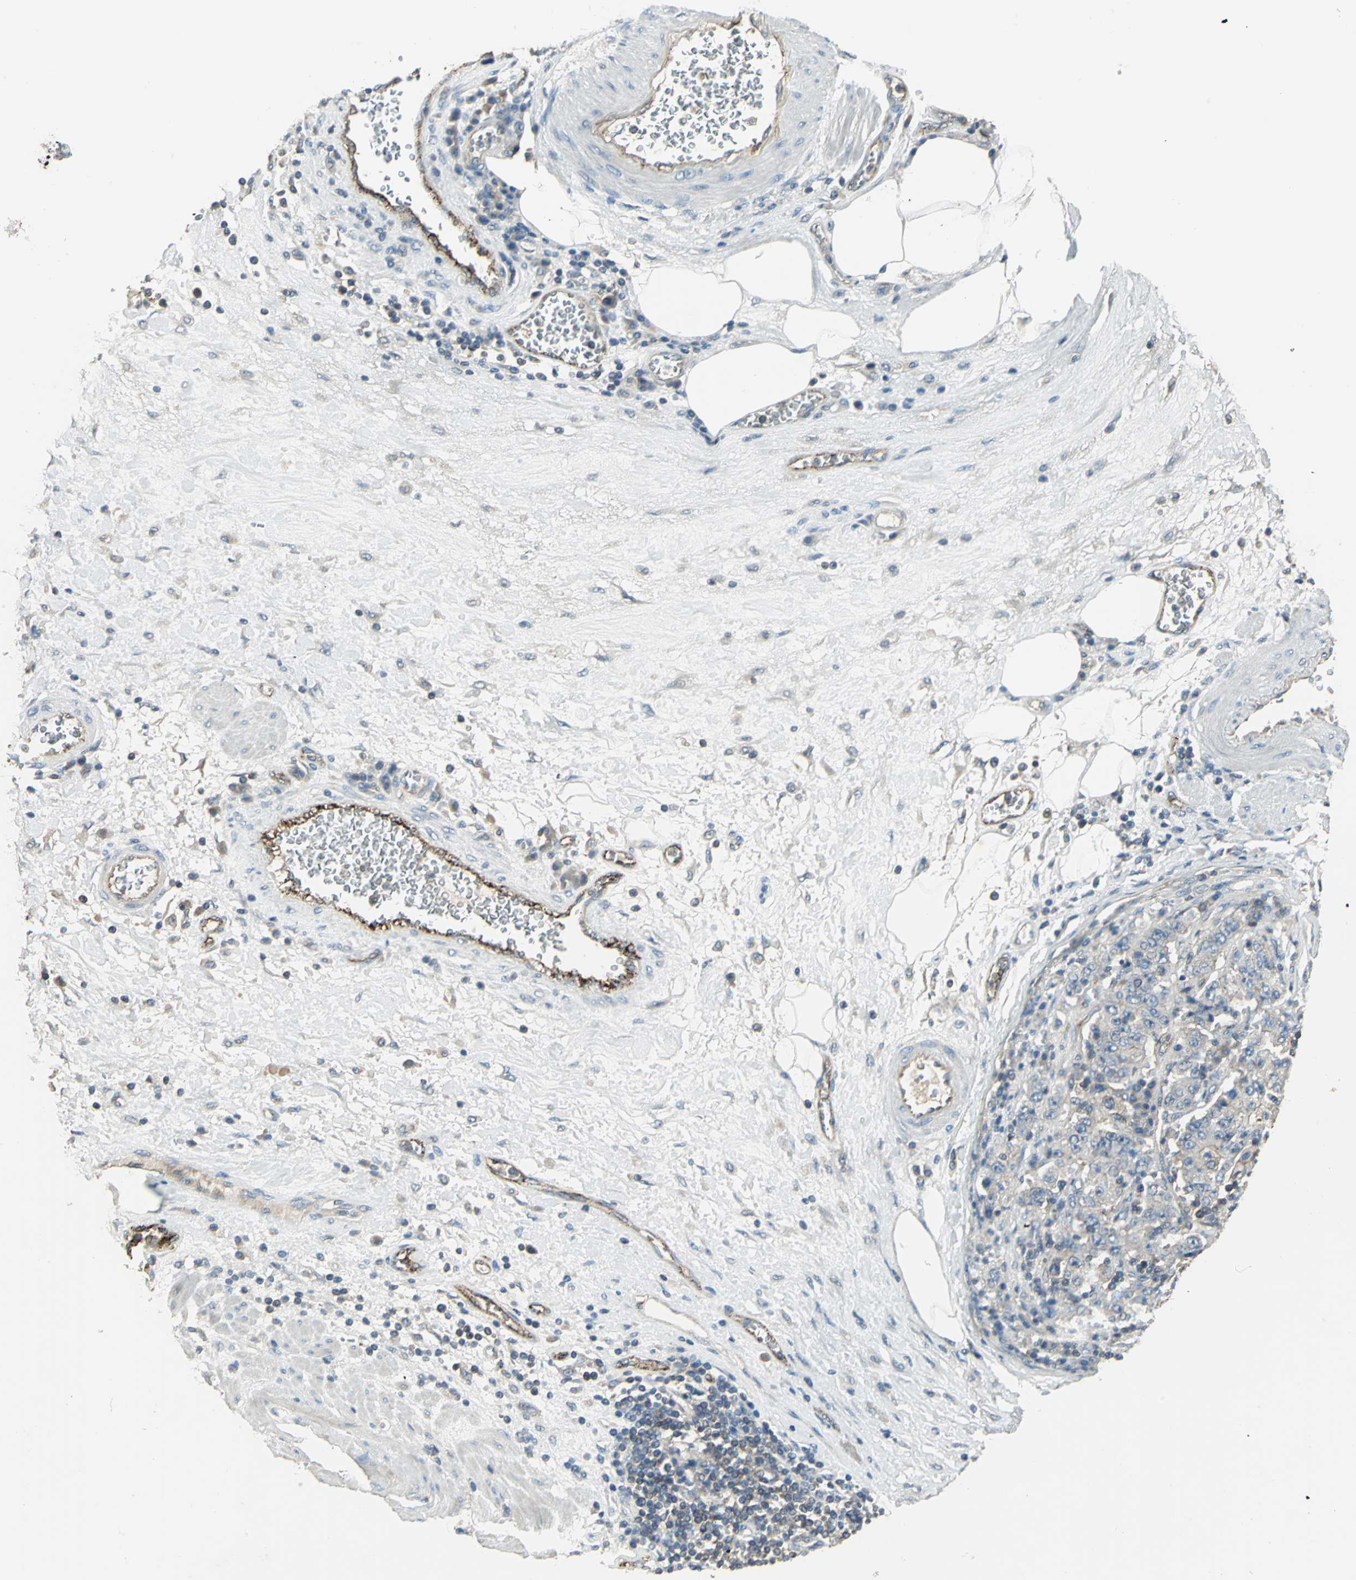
{"staining": {"intensity": "weak", "quantity": "25%-75%", "location": "cytoplasmic/membranous"}, "tissue": "stomach cancer", "cell_type": "Tumor cells", "image_type": "cancer", "snomed": [{"axis": "morphology", "description": "Normal tissue, NOS"}, {"axis": "morphology", "description": "Adenocarcinoma, NOS"}, {"axis": "topography", "description": "Stomach, upper"}, {"axis": "topography", "description": "Stomach"}], "caption": "An immunohistochemistry (IHC) micrograph of neoplastic tissue is shown. Protein staining in brown shows weak cytoplasmic/membranous positivity in stomach cancer (adenocarcinoma) within tumor cells. (DAB (3,3'-diaminobenzidine) IHC, brown staining for protein, blue staining for nuclei).", "gene": "RAPGEF1", "patient": {"sex": "male", "age": 59}}